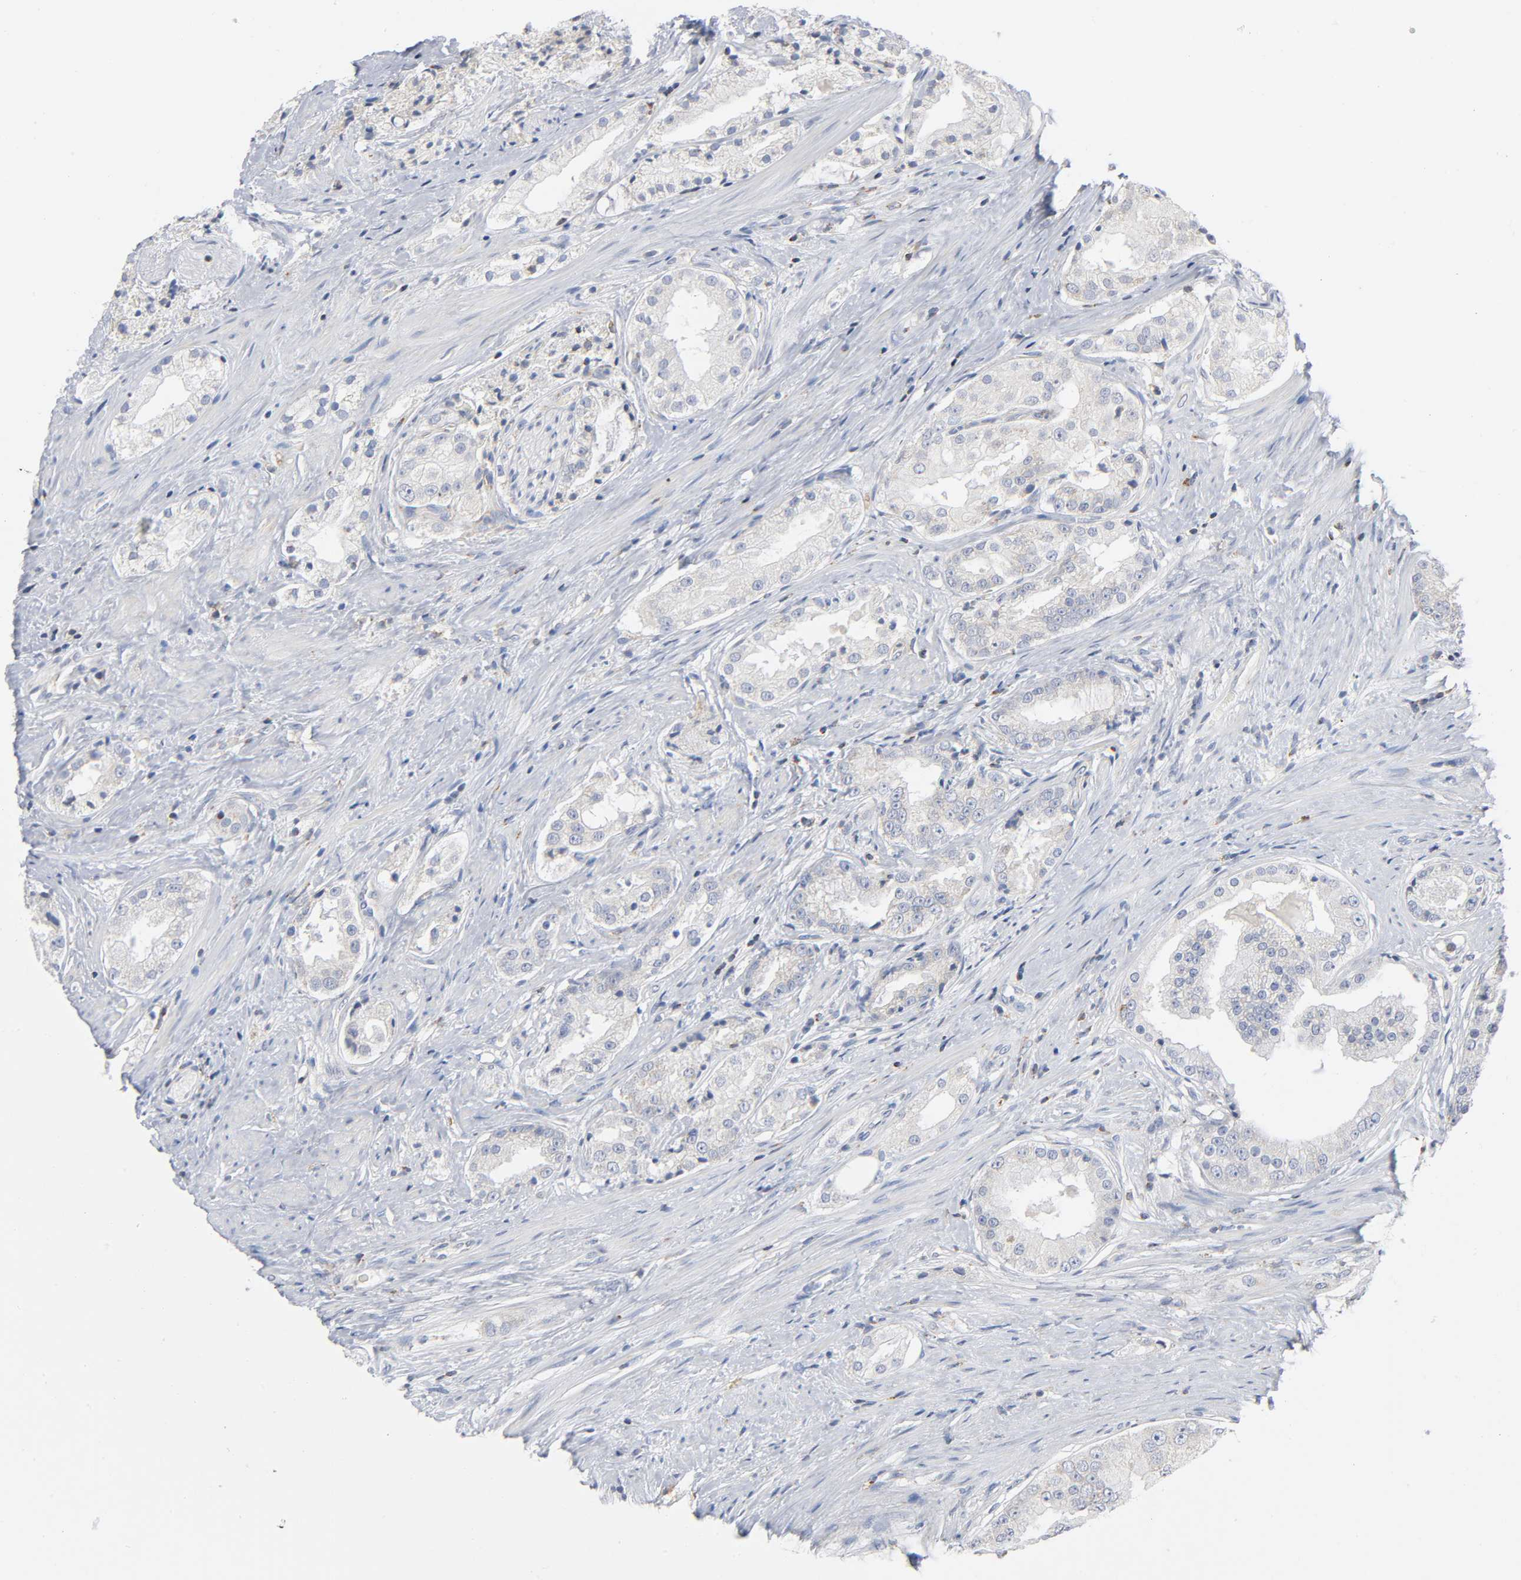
{"staining": {"intensity": "negative", "quantity": "none", "location": "none"}, "tissue": "prostate cancer", "cell_type": "Tumor cells", "image_type": "cancer", "snomed": [{"axis": "morphology", "description": "Adenocarcinoma, High grade"}, {"axis": "topography", "description": "Prostate"}], "caption": "This photomicrograph is of prostate cancer stained with immunohistochemistry (IHC) to label a protein in brown with the nuclei are counter-stained blue. There is no staining in tumor cells.", "gene": "BAK1", "patient": {"sex": "male", "age": 73}}